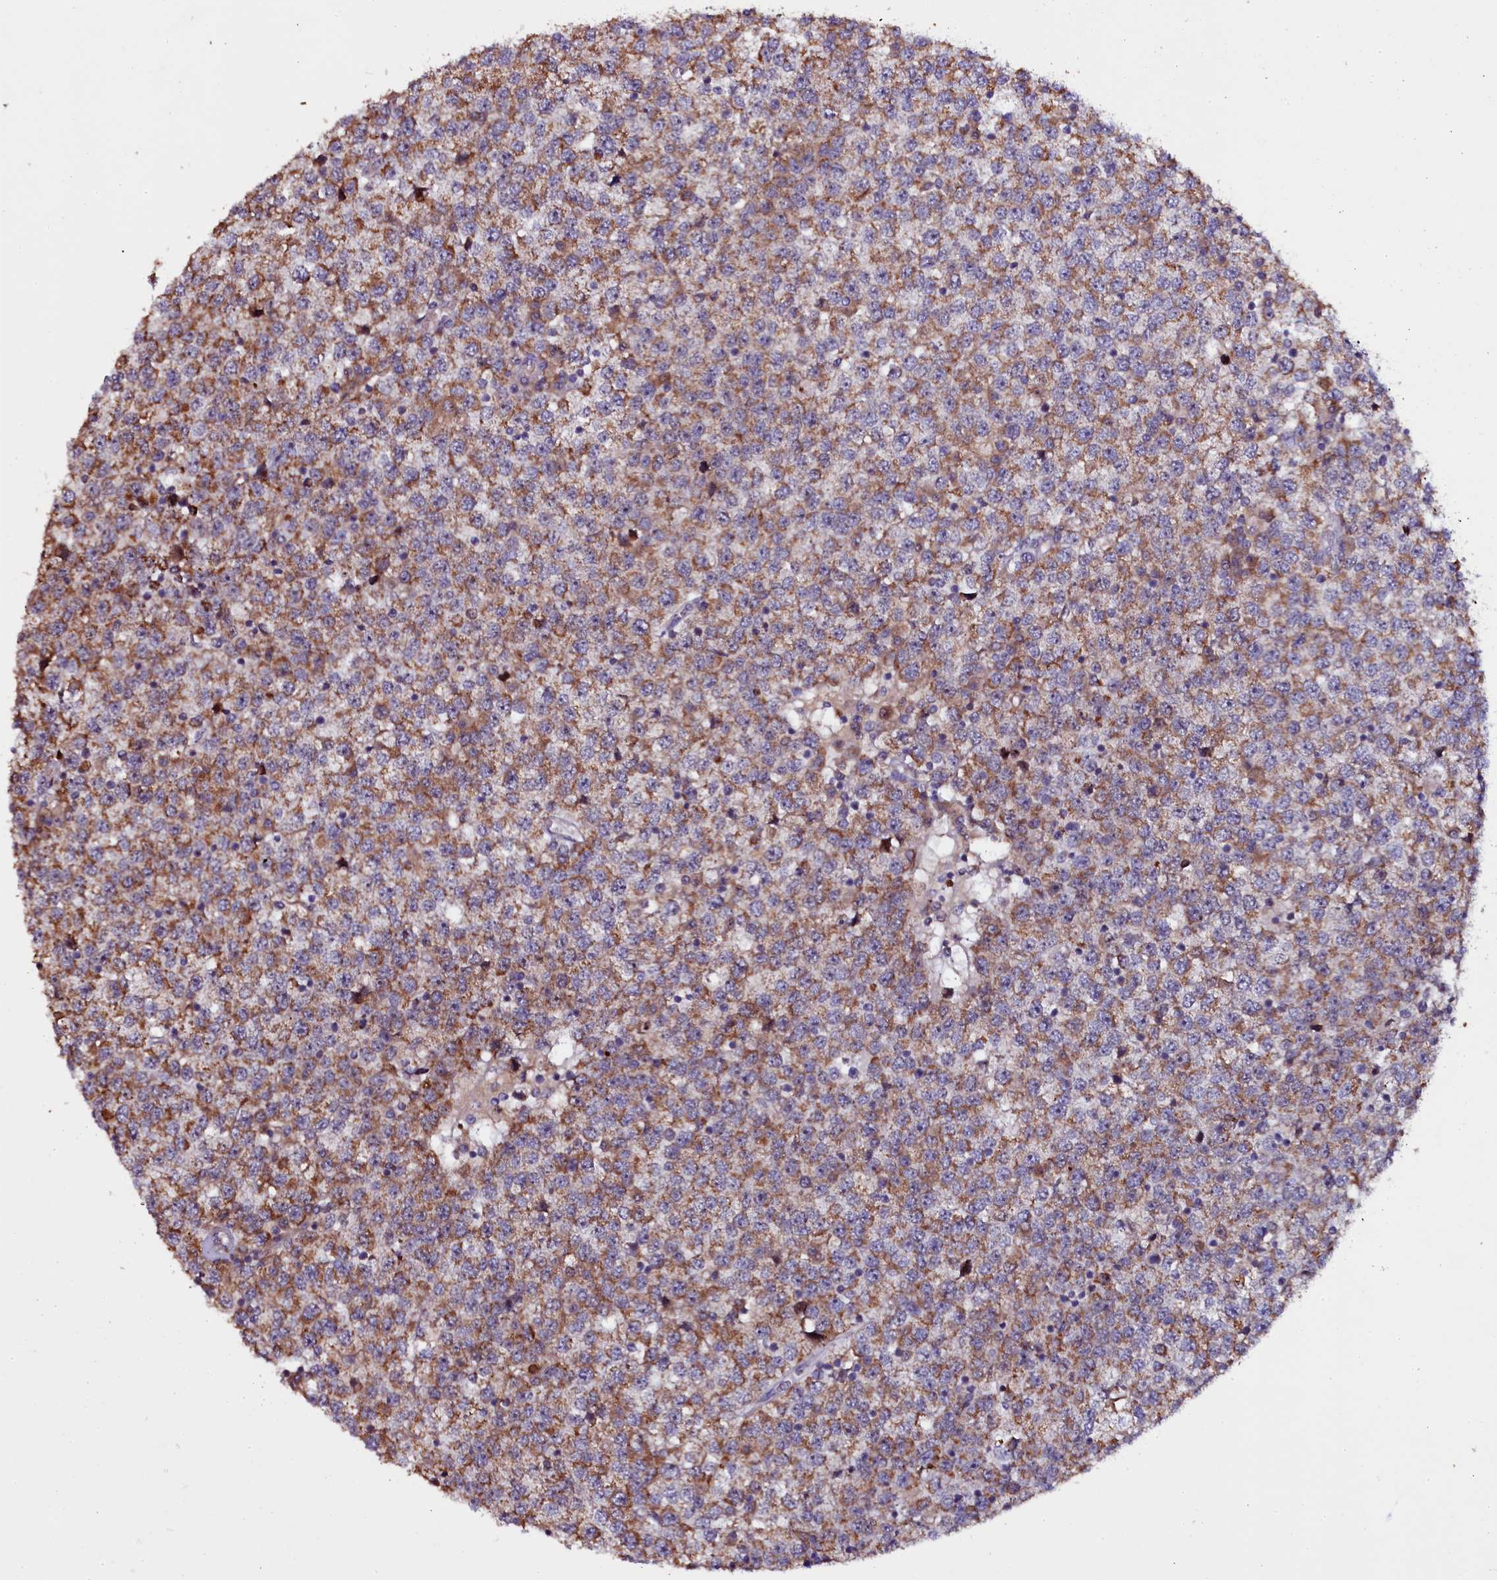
{"staining": {"intensity": "moderate", "quantity": ">75%", "location": "cytoplasmic/membranous"}, "tissue": "testis cancer", "cell_type": "Tumor cells", "image_type": "cancer", "snomed": [{"axis": "morphology", "description": "Seminoma, NOS"}, {"axis": "topography", "description": "Testis"}], "caption": "Human seminoma (testis) stained for a protein (brown) exhibits moderate cytoplasmic/membranous positive positivity in approximately >75% of tumor cells.", "gene": "NAA80", "patient": {"sex": "male", "age": 65}}